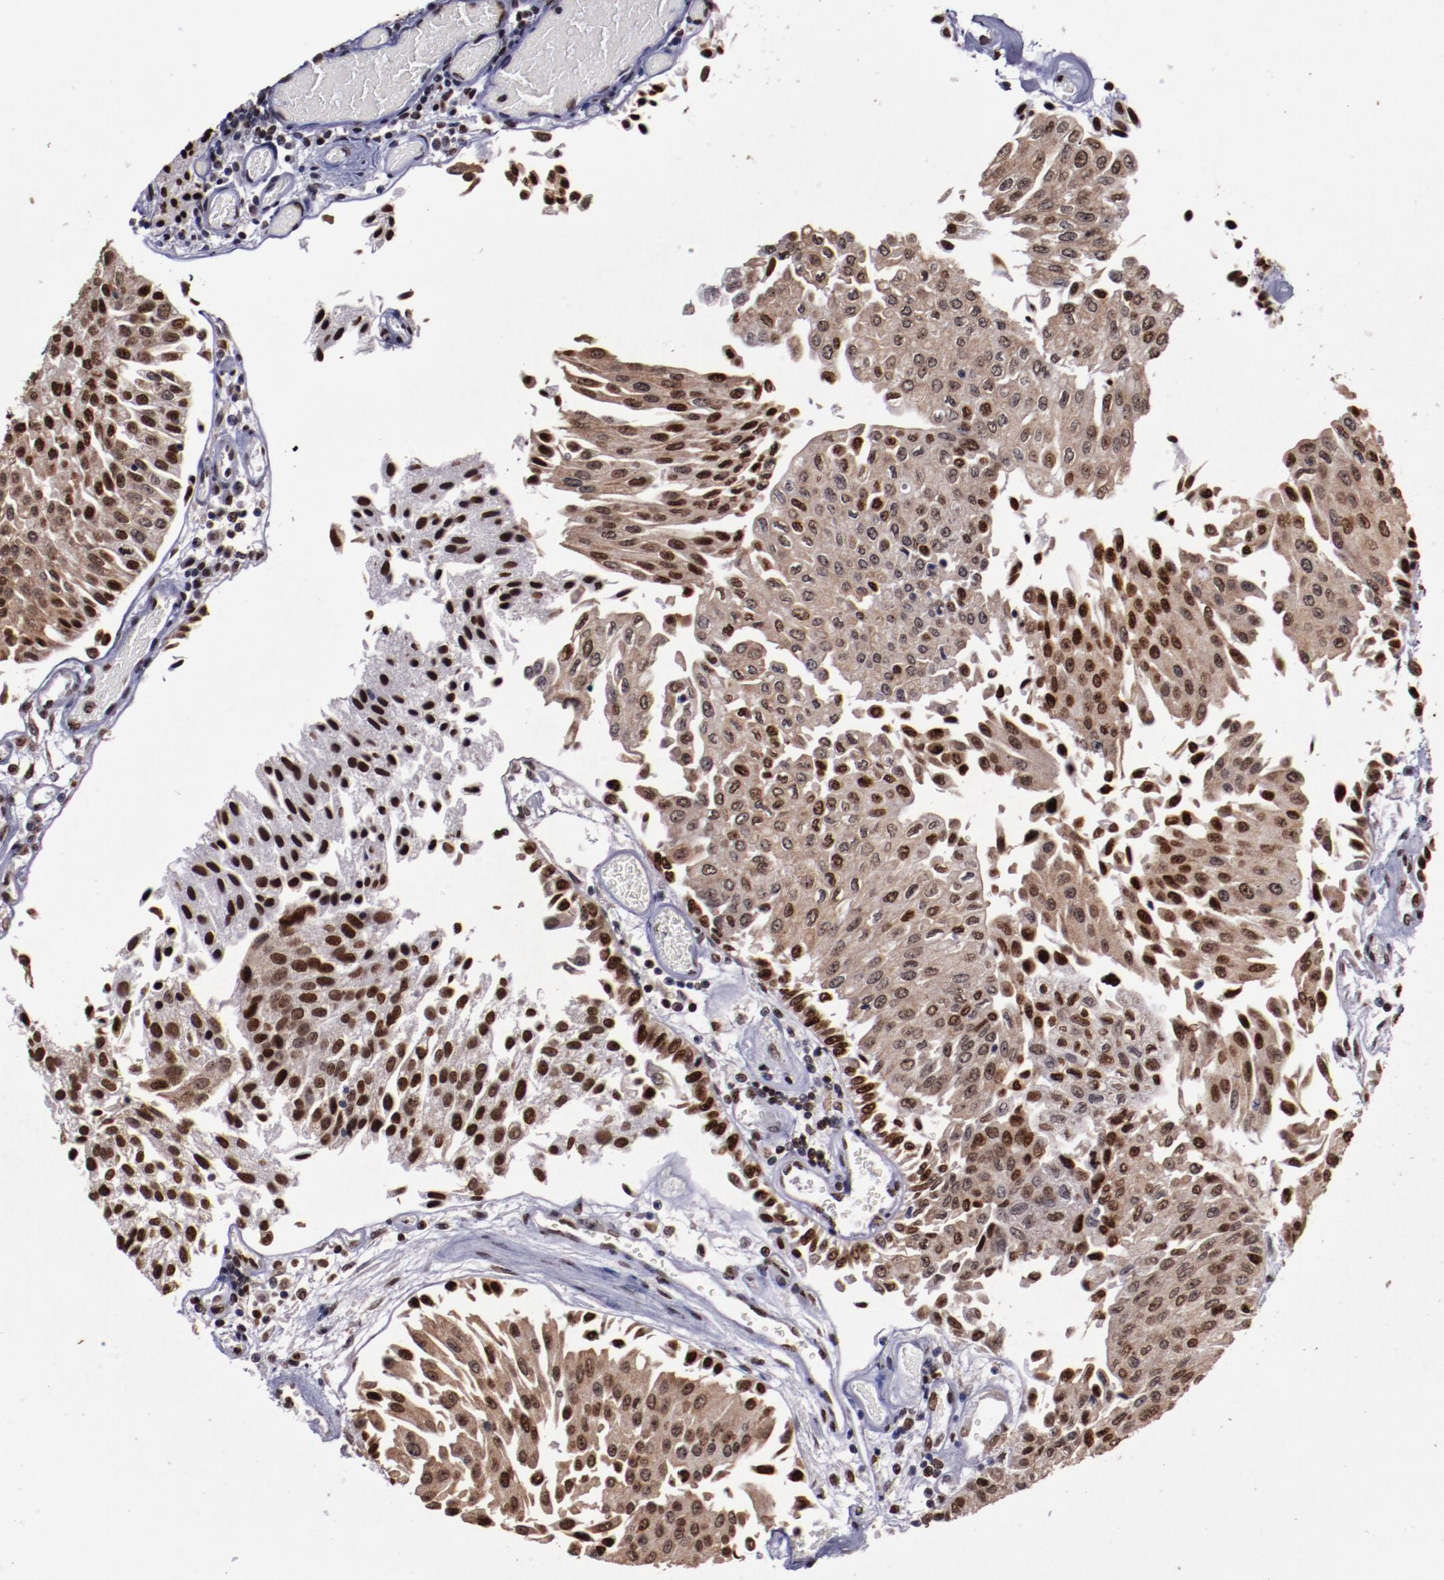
{"staining": {"intensity": "moderate", "quantity": "25%-75%", "location": "cytoplasmic/membranous,nuclear"}, "tissue": "urothelial cancer", "cell_type": "Tumor cells", "image_type": "cancer", "snomed": [{"axis": "morphology", "description": "Urothelial carcinoma, Low grade"}, {"axis": "topography", "description": "Urinary bladder"}], "caption": "High-magnification brightfield microscopy of urothelial cancer stained with DAB (brown) and counterstained with hematoxylin (blue). tumor cells exhibit moderate cytoplasmic/membranous and nuclear staining is seen in approximately25%-75% of cells.", "gene": "APEX1", "patient": {"sex": "male", "age": 86}}